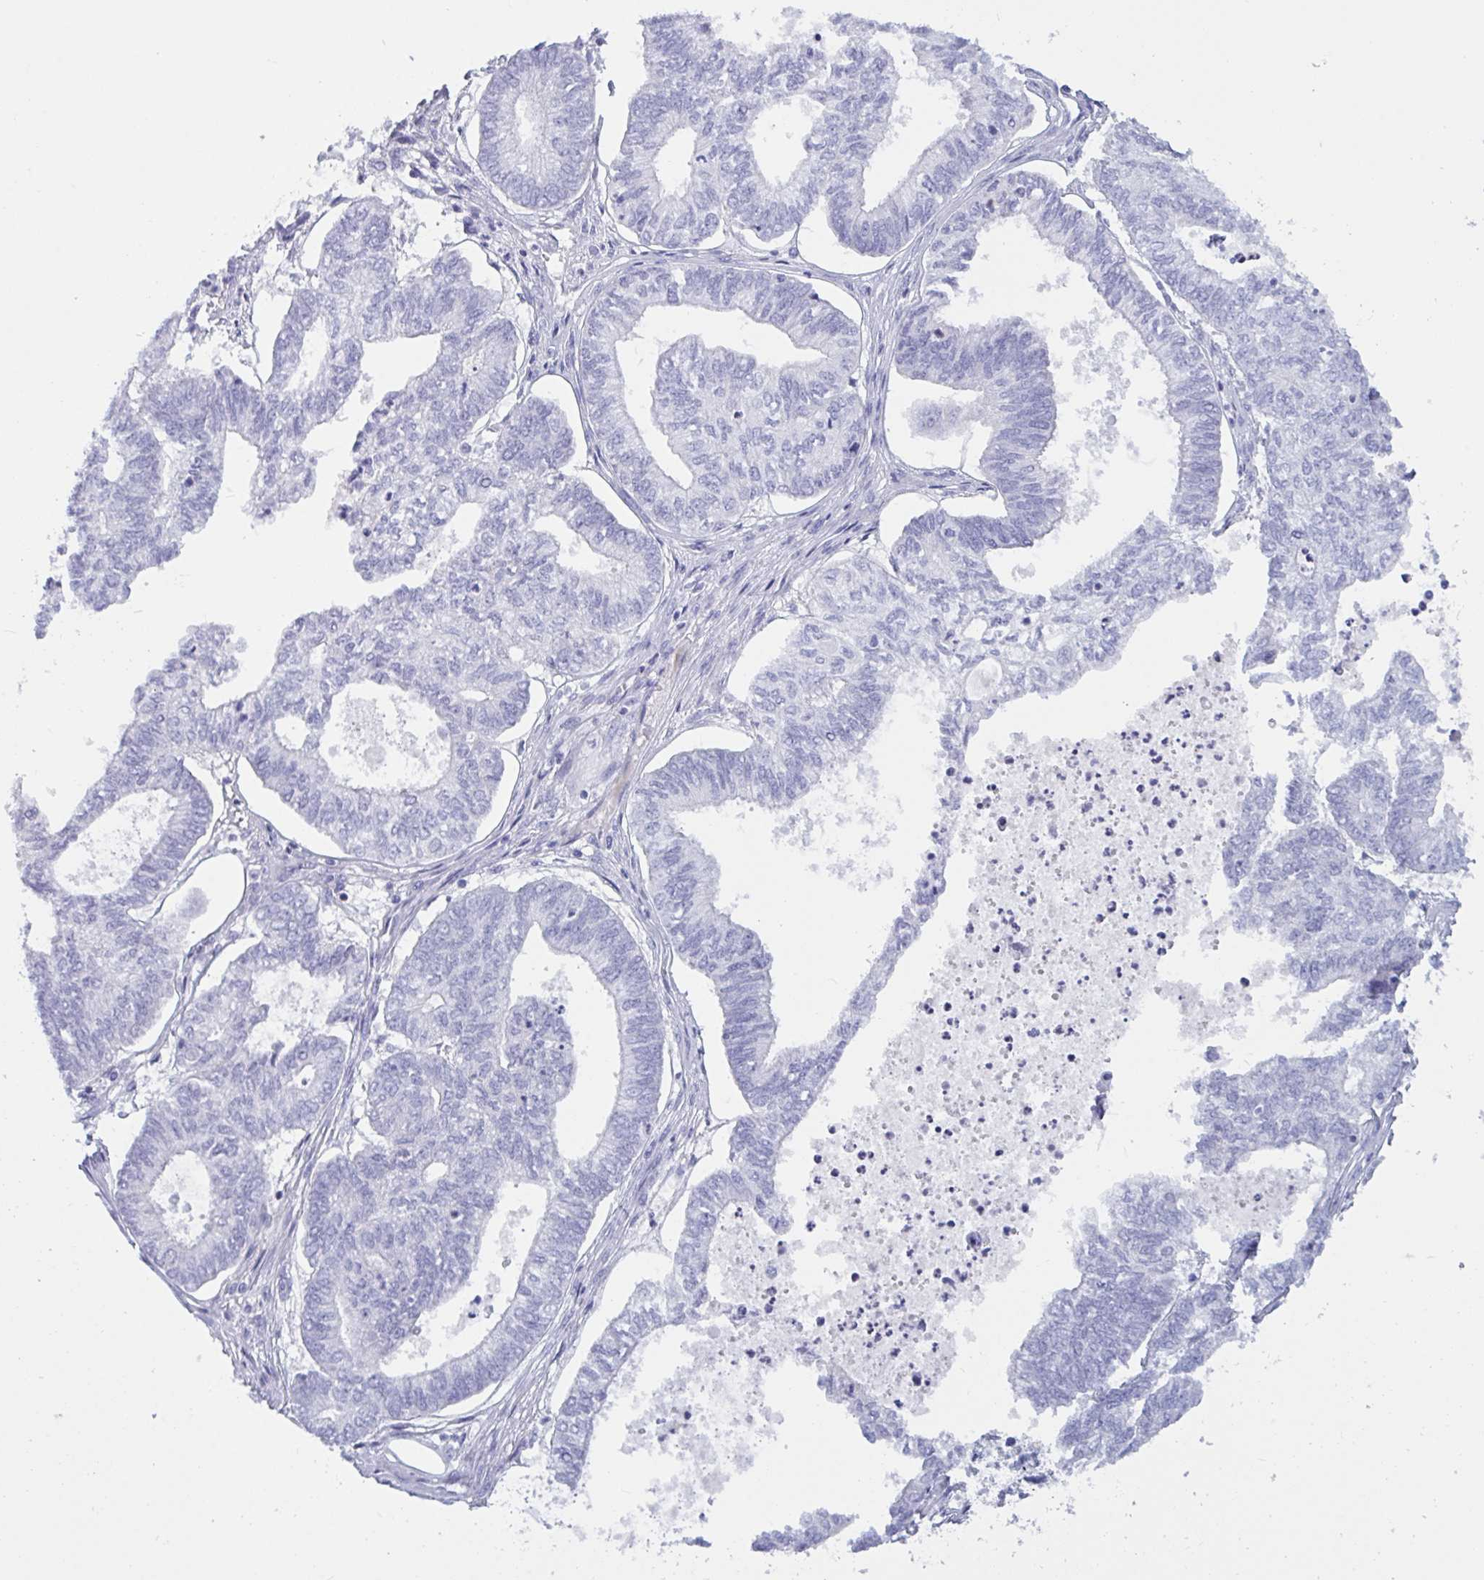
{"staining": {"intensity": "negative", "quantity": "none", "location": "none"}, "tissue": "ovarian cancer", "cell_type": "Tumor cells", "image_type": "cancer", "snomed": [{"axis": "morphology", "description": "Carcinoma, endometroid"}, {"axis": "topography", "description": "Ovary"}], "caption": "An image of human ovarian cancer is negative for staining in tumor cells.", "gene": "OXLD1", "patient": {"sex": "female", "age": 64}}